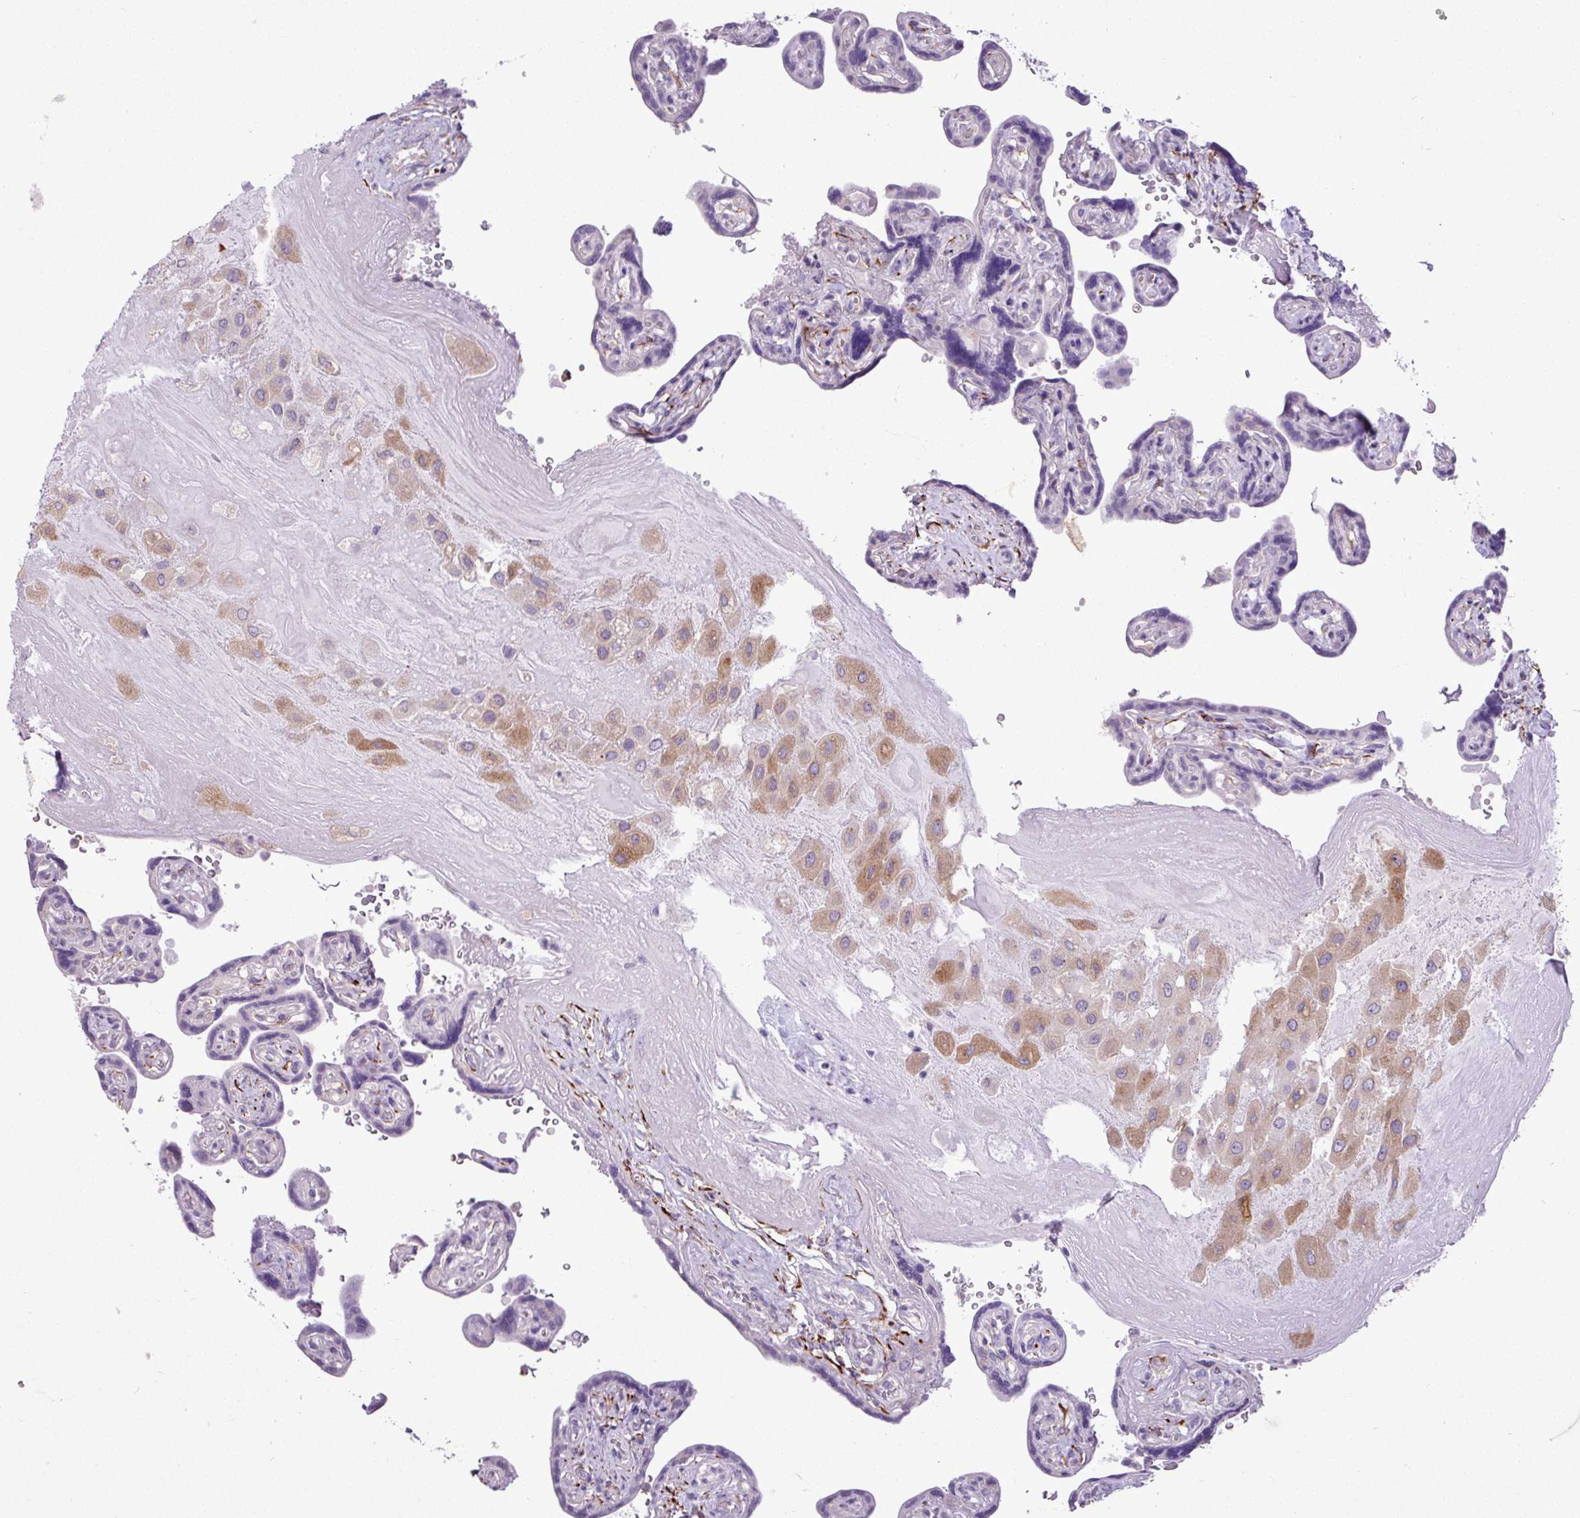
{"staining": {"intensity": "moderate", "quantity": "25%-75%", "location": "cytoplasmic/membranous"}, "tissue": "placenta", "cell_type": "Decidual cells", "image_type": "normal", "snomed": [{"axis": "morphology", "description": "Normal tissue, NOS"}, {"axis": "topography", "description": "Placenta"}], "caption": "Normal placenta reveals moderate cytoplasmic/membranous expression in about 25%-75% of decidual cells, visualized by immunohistochemistry.", "gene": "ZSCAN5A", "patient": {"sex": "female", "age": 32}}